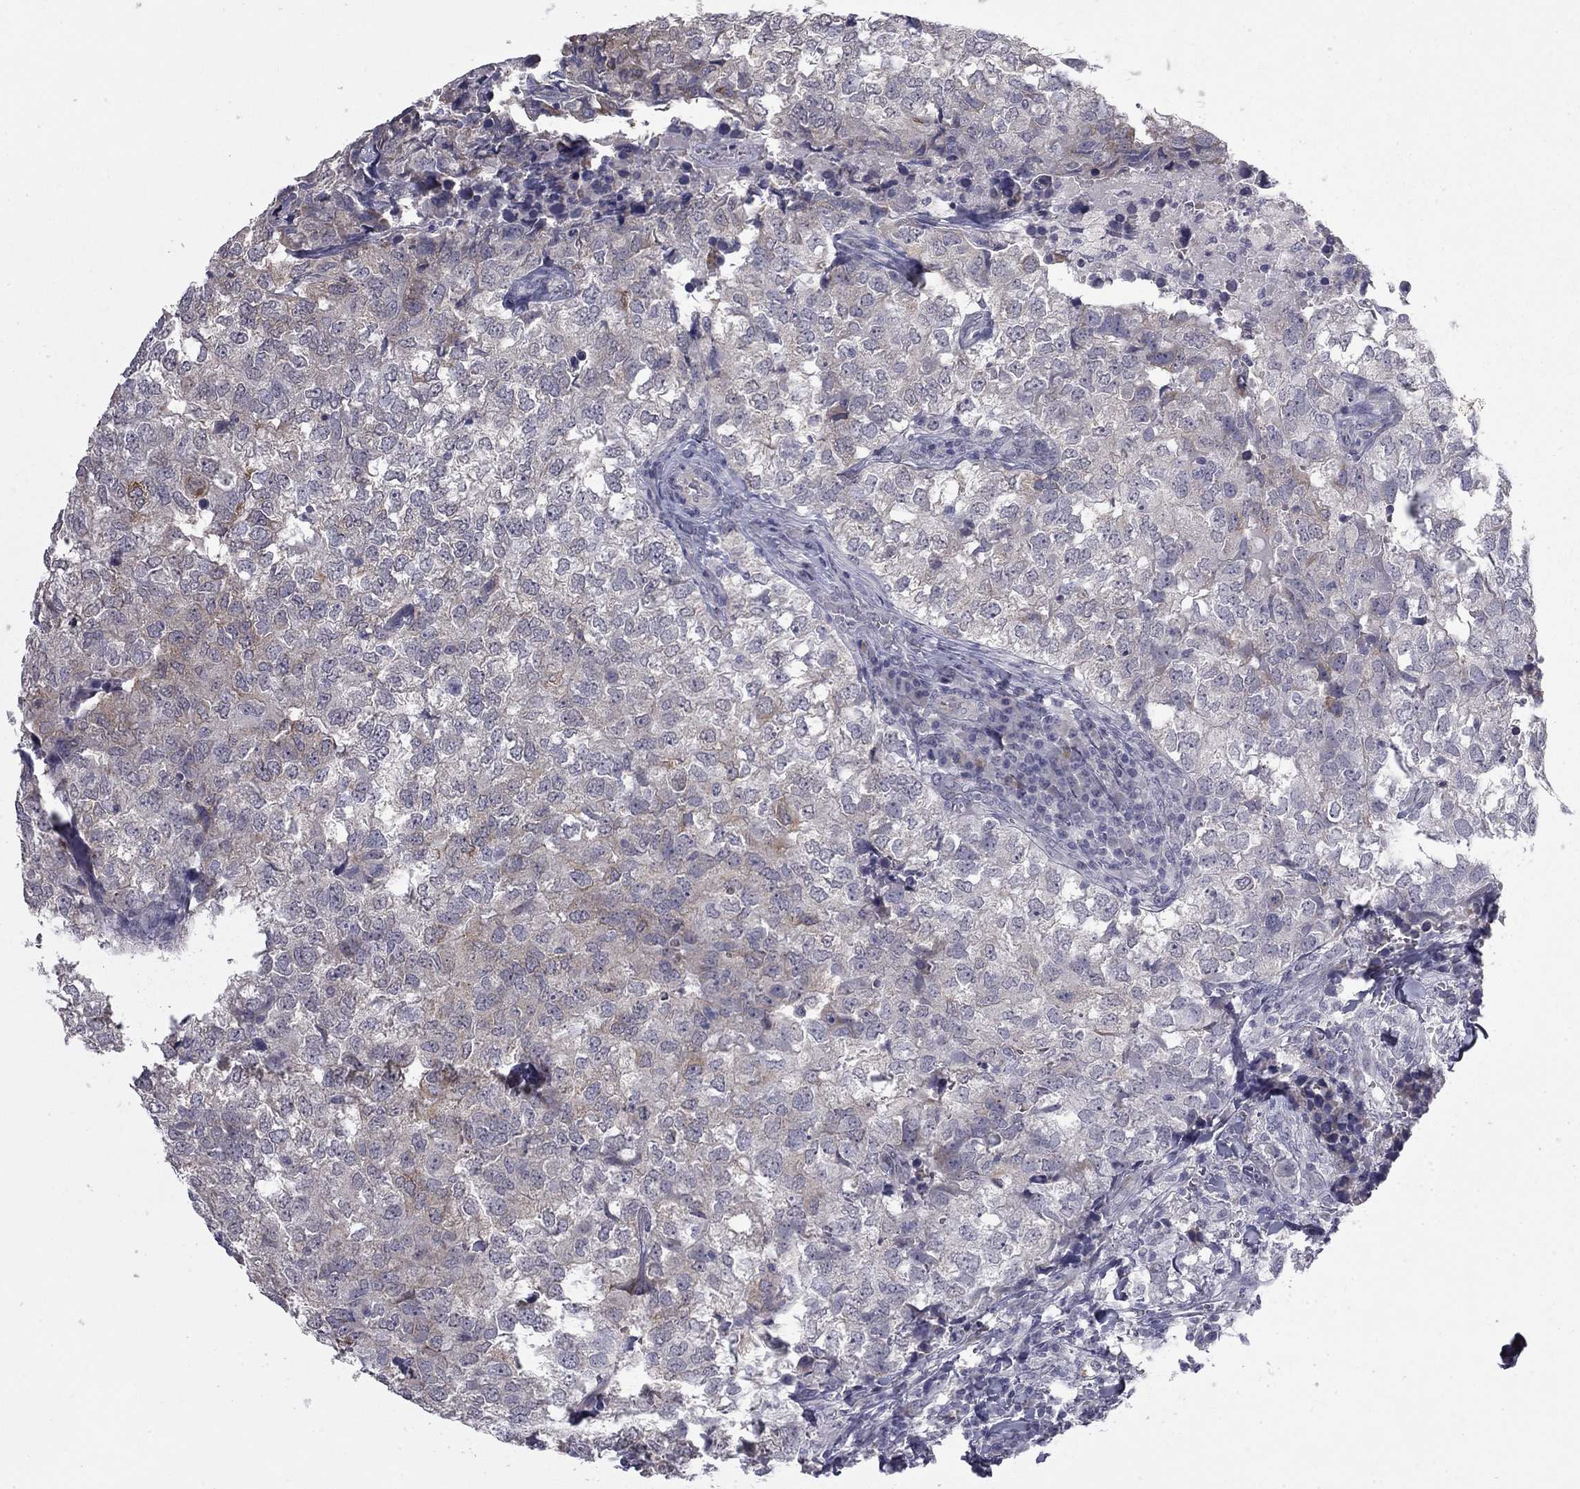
{"staining": {"intensity": "weak", "quantity": "<25%", "location": "cytoplasmic/membranous"}, "tissue": "breast cancer", "cell_type": "Tumor cells", "image_type": "cancer", "snomed": [{"axis": "morphology", "description": "Duct carcinoma"}, {"axis": "topography", "description": "Breast"}], "caption": "Tumor cells show no significant staining in breast cancer (intraductal carcinoma). (Immunohistochemistry, brightfield microscopy, high magnification).", "gene": "PRRT2", "patient": {"sex": "female", "age": 30}}